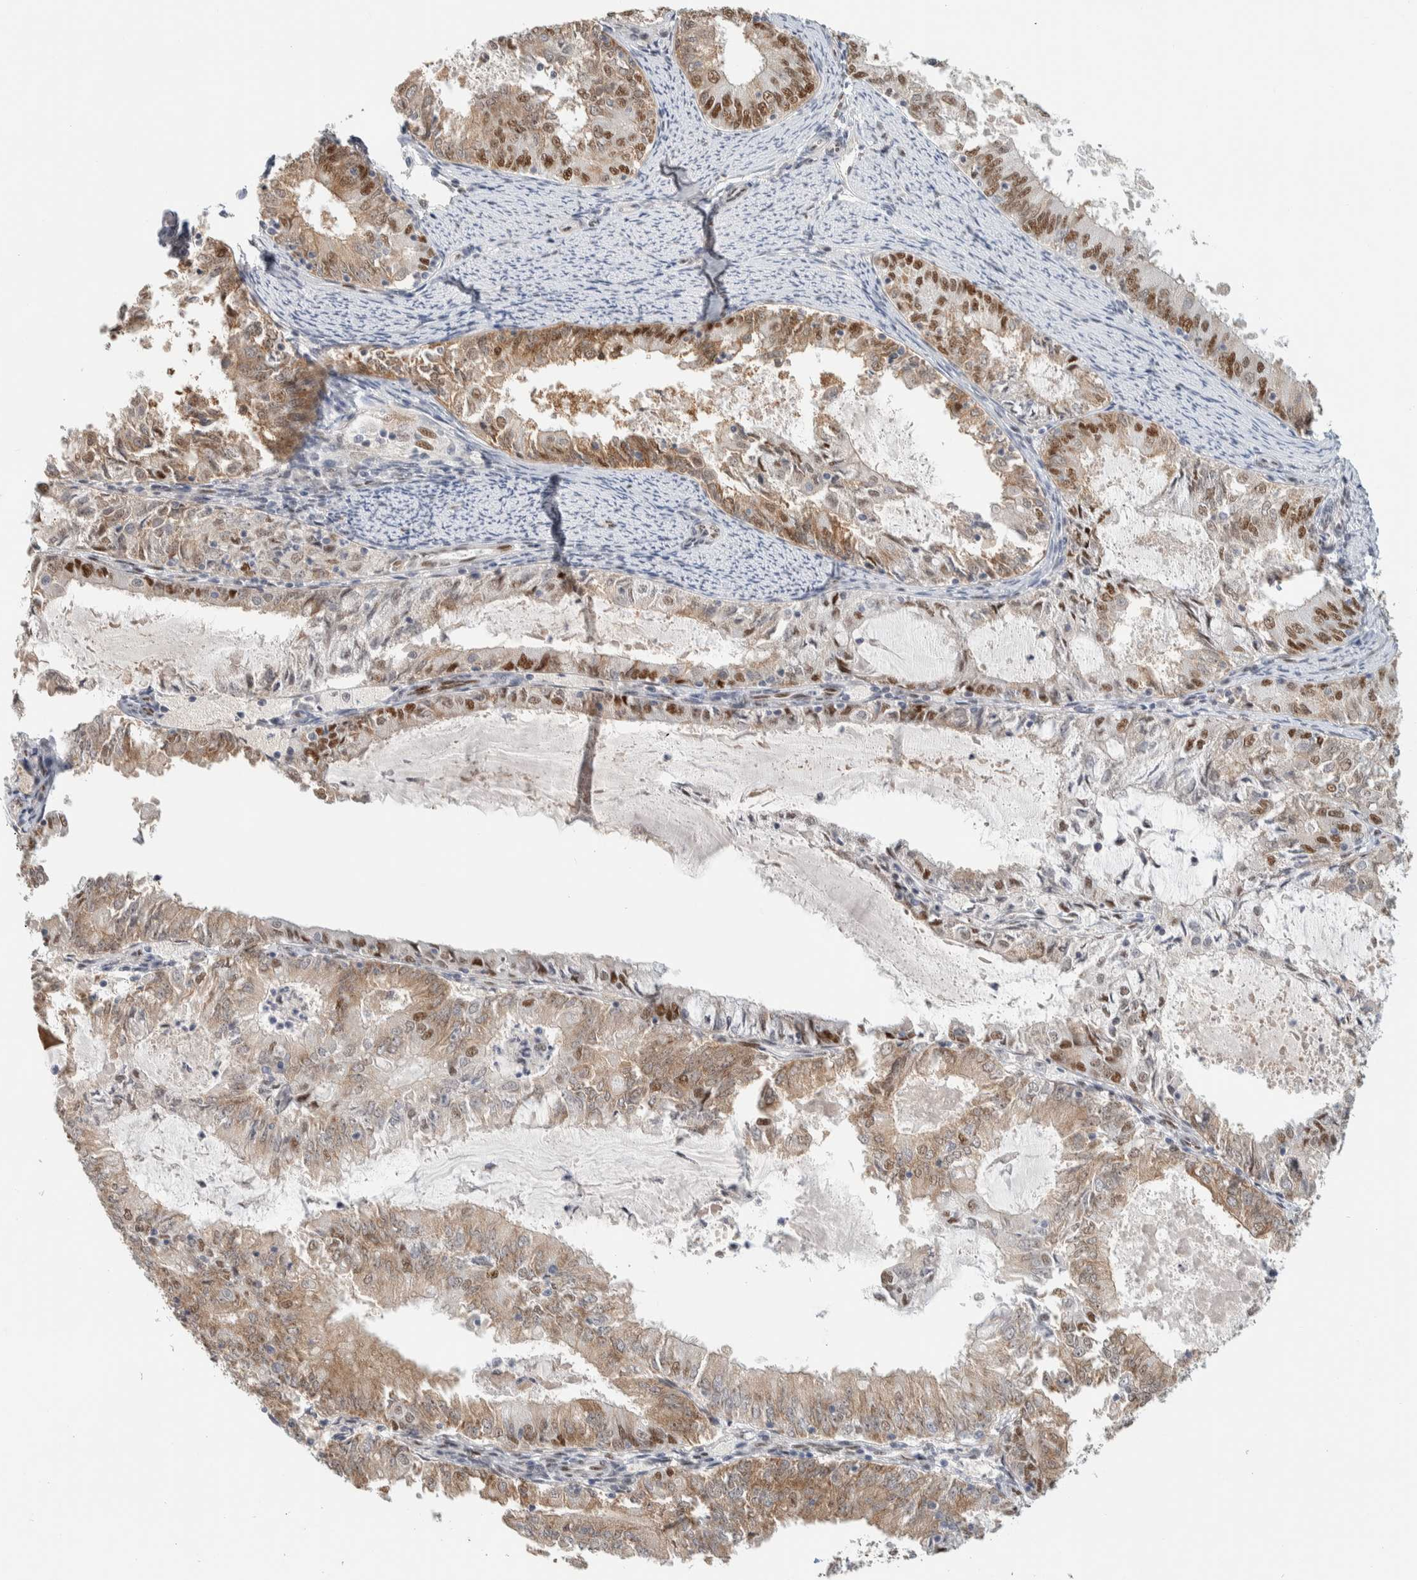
{"staining": {"intensity": "moderate", "quantity": ">75%", "location": "cytoplasmic/membranous,nuclear"}, "tissue": "endometrial cancer", "cell_type": "Tumor cells", "image_type": "cancer", "snomed": [{"axis": "morphology", "description": "Adenocarcinoma, NOS"}, {"axis": "topography", "description": "Endometrium"}], "caption": "Immunohistochemistry photomicrograph of human endometrial cancer stained for a protein (brown), which demonstrates medium levels of moderate cytoplasmic/membranous and nuclear positivity in about >75% of tumor cells.", "gene": "PUS7", "patient": {"sex": "female", "age": 57}}